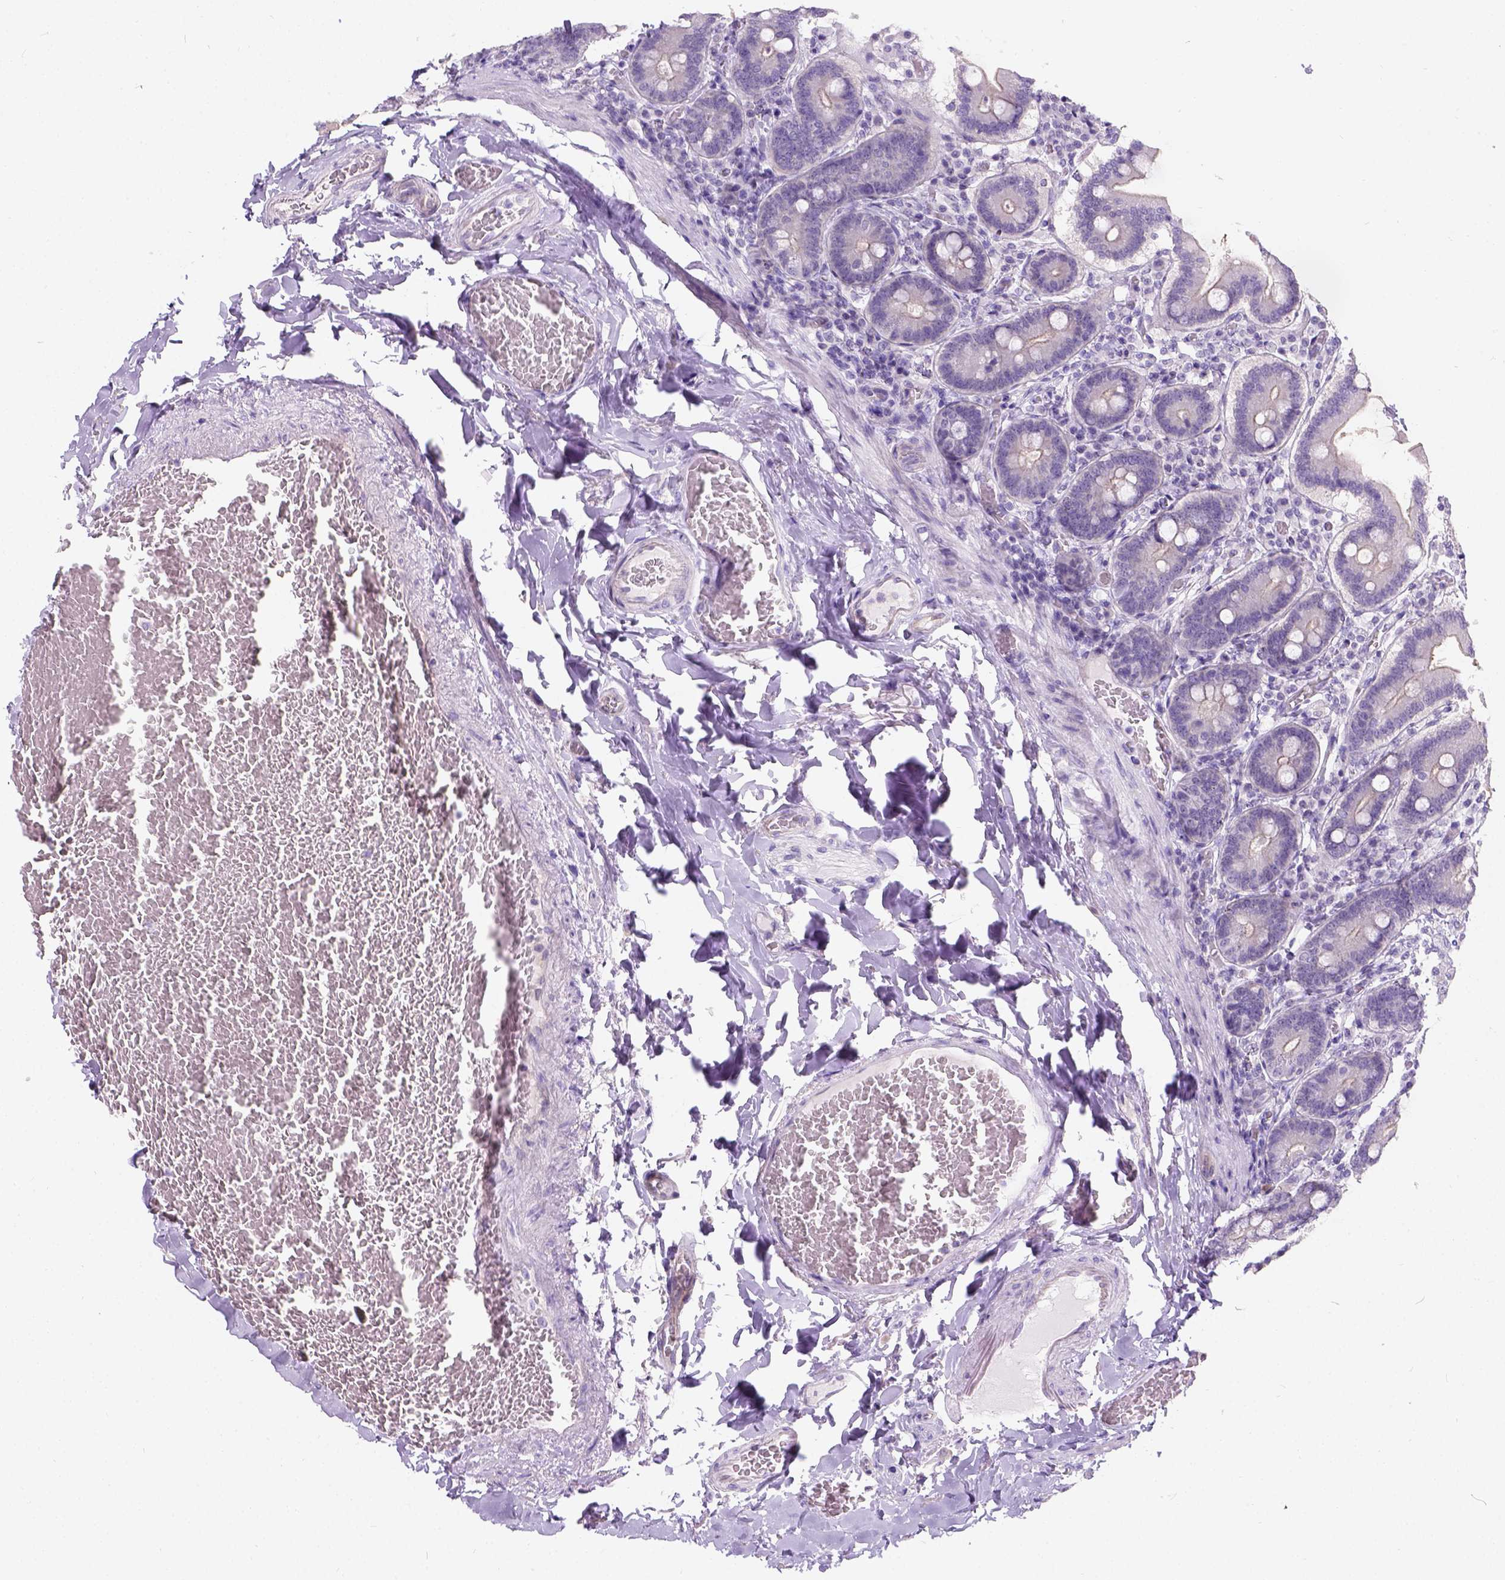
{"staining": {"intensity": "negative", "quantity": "none", "location": "none"}, "tissue": "duodenum", "cell_type": "Glandular cells", "image_type": "normal", "snomed": [{"axis": "morphology", "description": "Normal tissue, NOS"}, {"axis": "topography", "description": "Duodenum"}], "caption": "There is no significant expression in glandular cells of duodenum.", "gene": "C20orf144", "patient": {"sex": "female", "age": 62}}